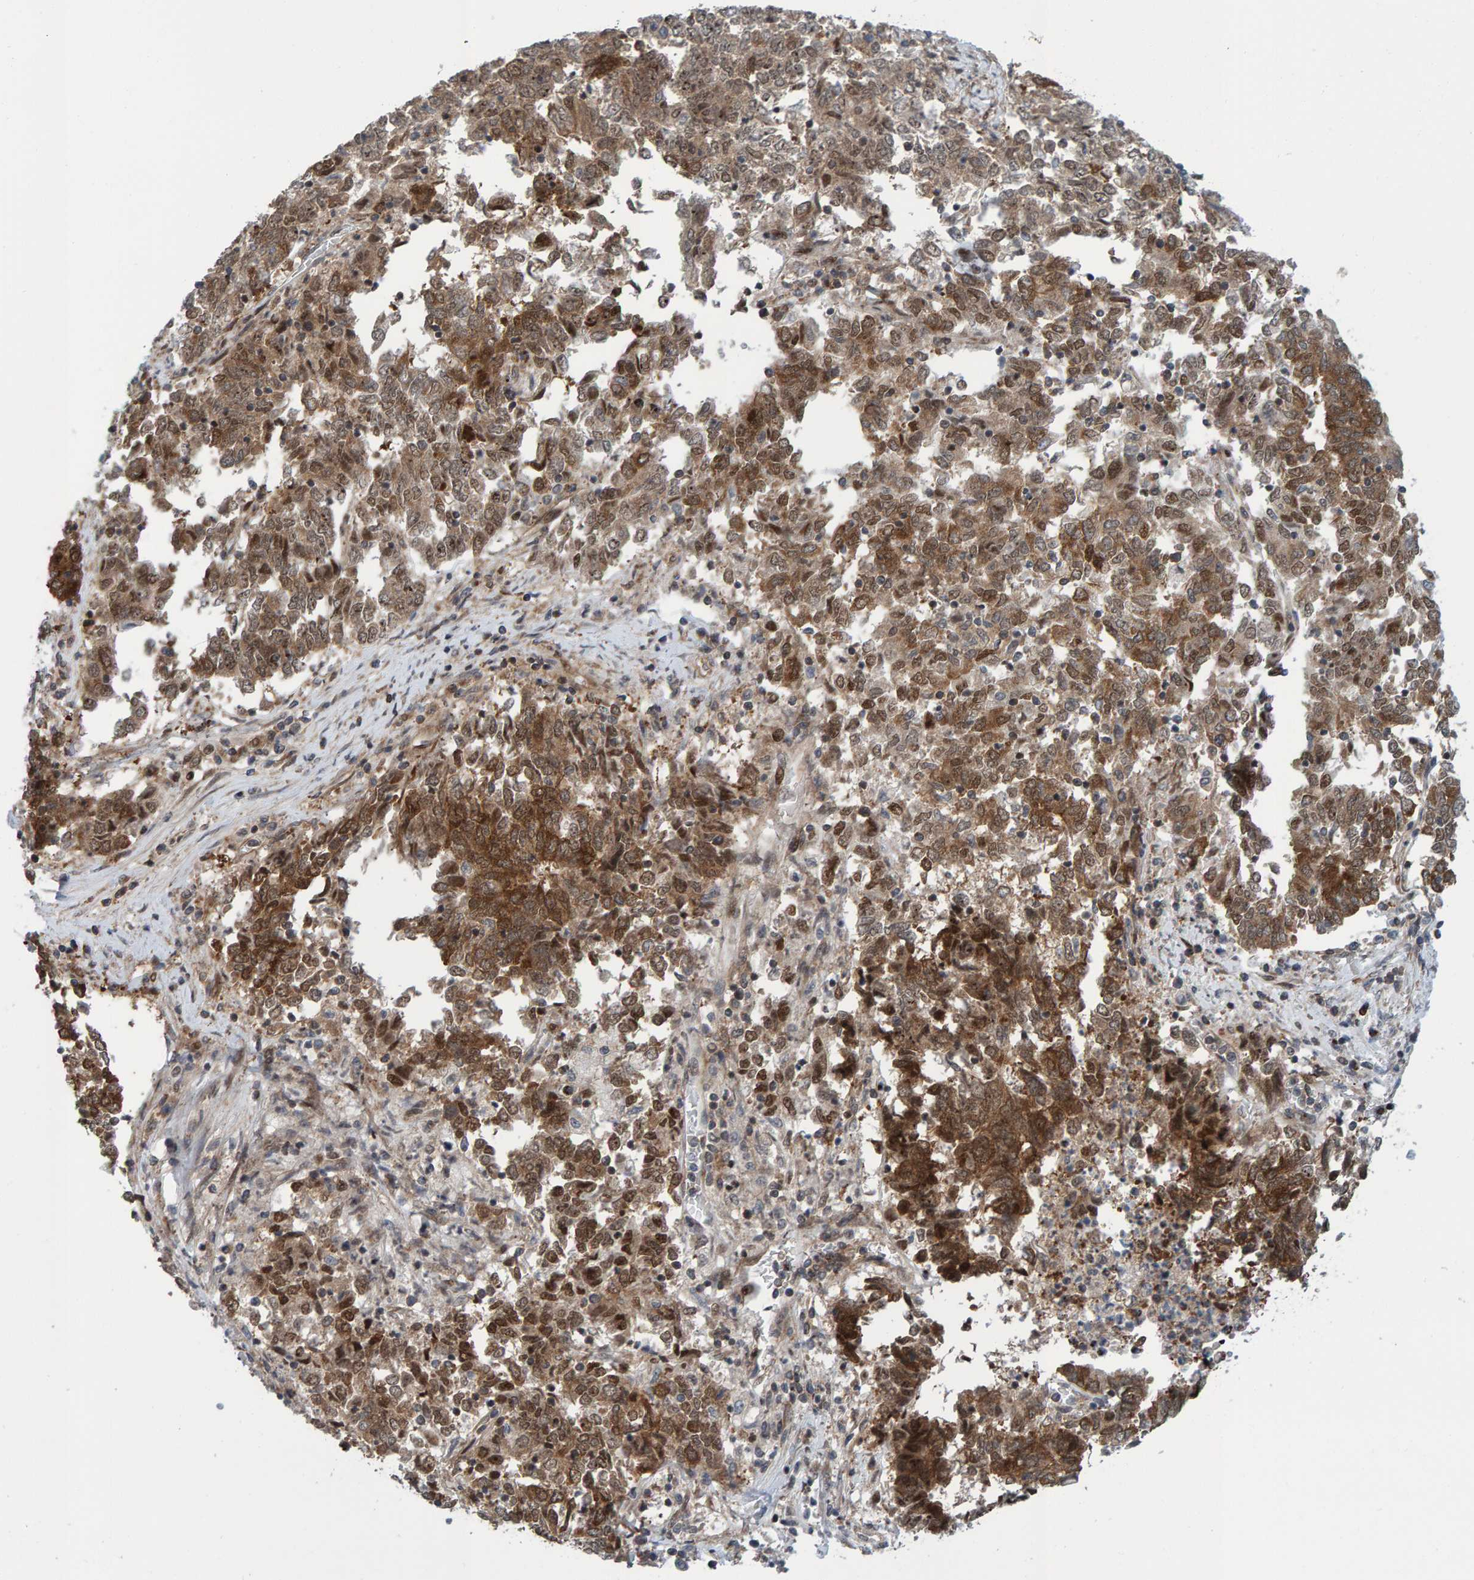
{"staining": {"intensity": "moderate", "quantity": ">75%", "location": "cytoplasmic/membranous"}, "tissue": "endometrial cancer", "cell_type": "Tumor cells", "image_type": "cancer", "snomed": [{"axis": "morphology", "description": "Adenocarcinoma, NOS"}, {"axis": "topography", "description": "Endometrium"}], "caption": "Moderate cytoplasmic/membranous positivity is seen in approximately >75% of tumor cells in endometrial cancer. The staining was performed using DAB to visualize the protein expression in brown, while the nuclei were stained in blue with hematoxylin (Magnification: 20x).", "gene": "ZNF366", "patient": {"sex": "female", "age": 80}}